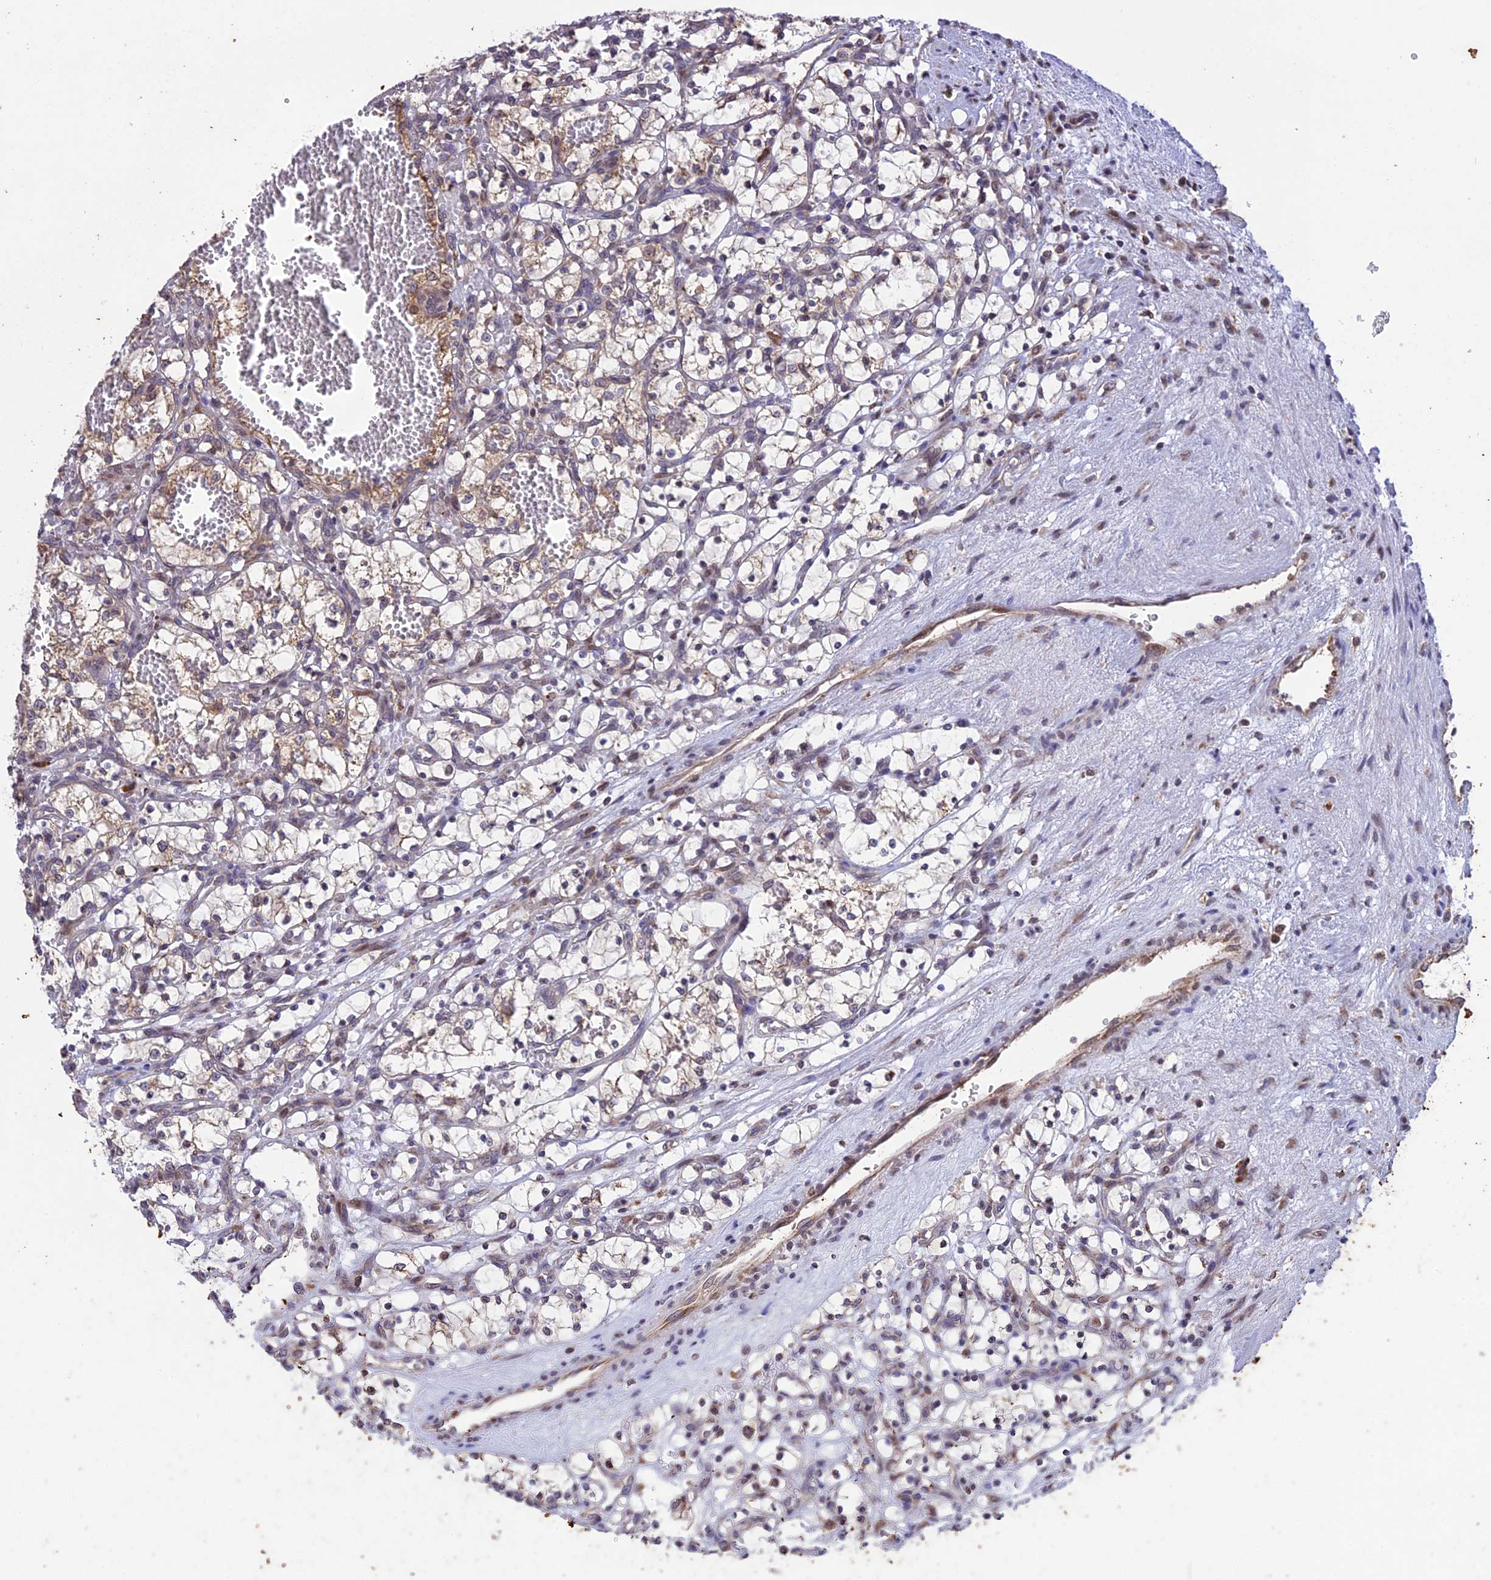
{"staining": {"intensity": "weak", "quantity": "<25%", "location": "cytoplasmic/membranous"}, "tissue": "renal cancer", "cell_type": "Tumor cells", "image_type": "cancer", "snomed": [{"axis": "morphology", "description": "Adenocarcinoma, NOS"}, {"axis": "topography", "description": "Kidney"}], "caption": "Human renal cancer stained for a protein using immunohistochemistry (IHC) shows no staining in tumor cells.", "gene": "DMRTA2", "patient": {"sex": "female", "age": 69}}